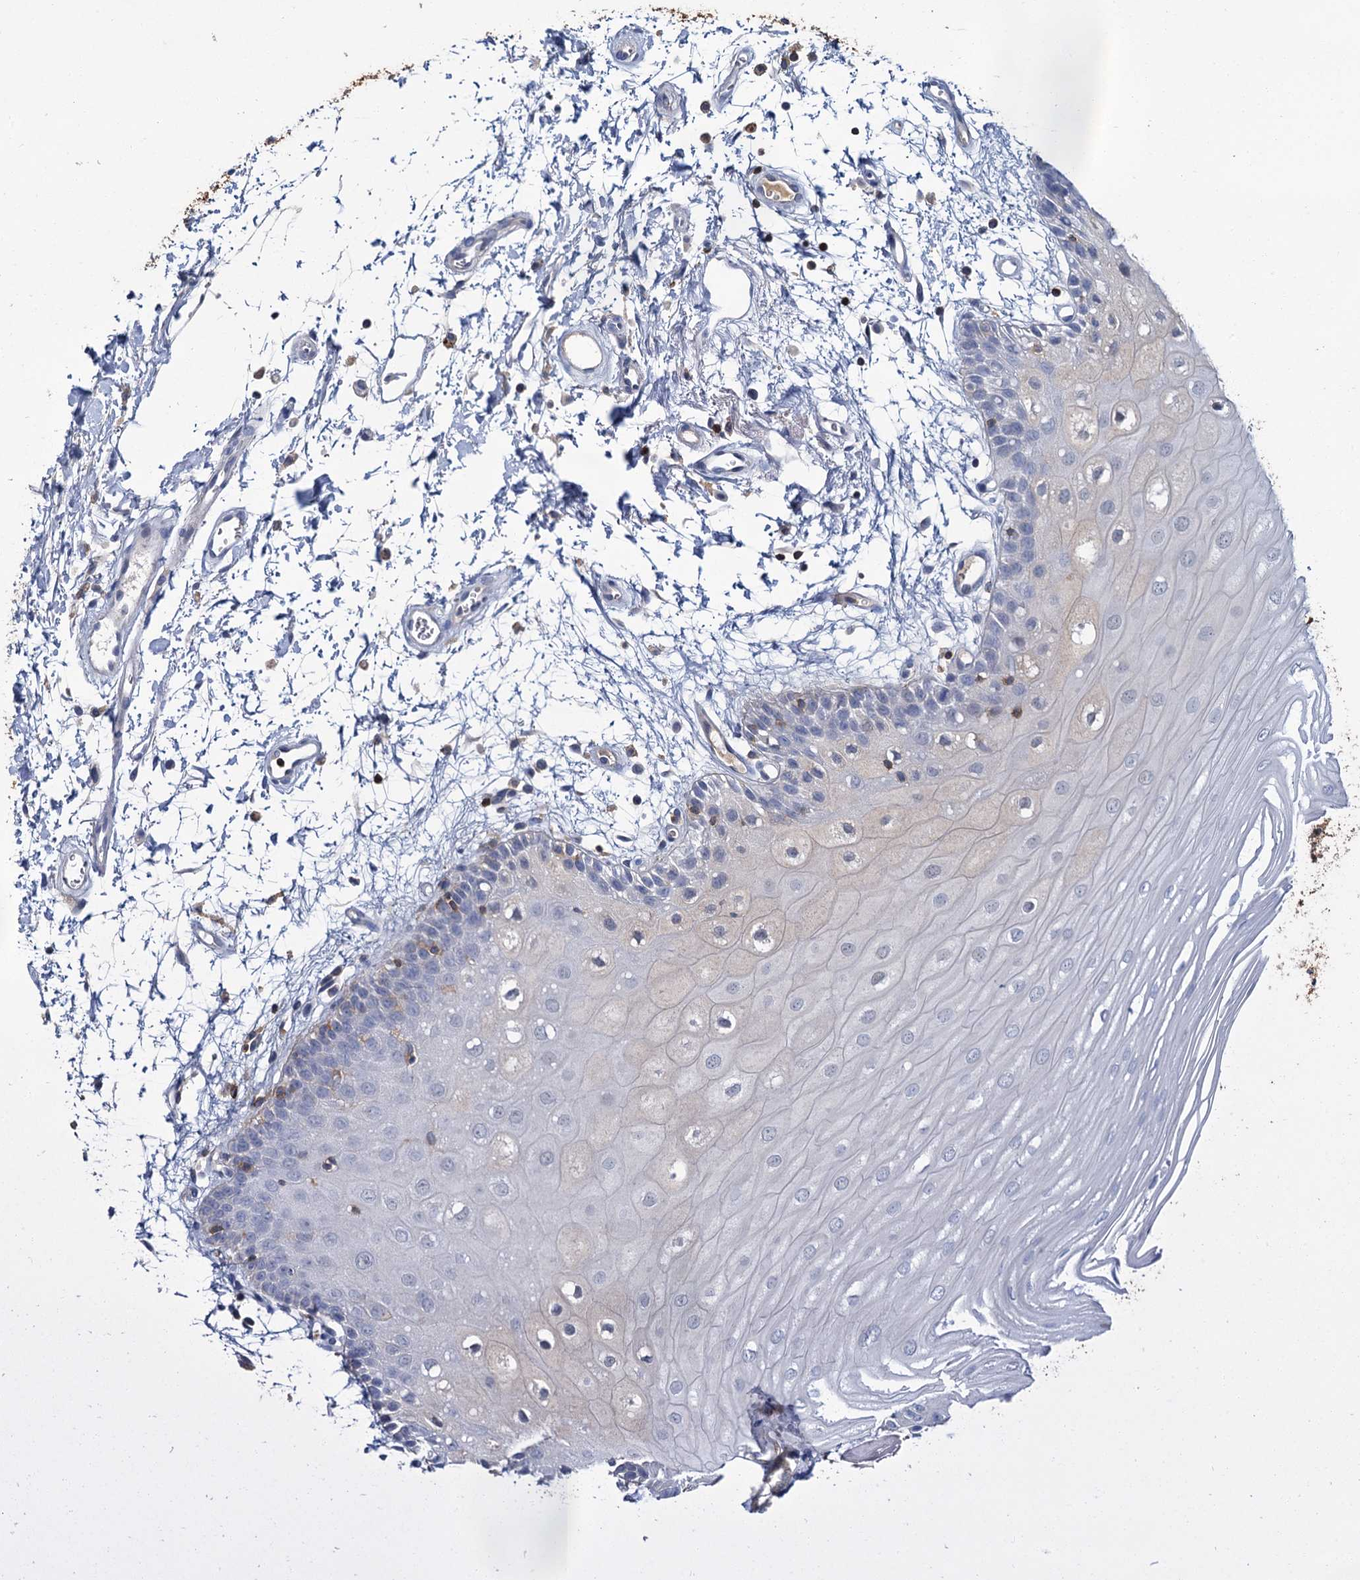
{"staining": {"intensity": "negative", "quantity": "none", "location": "none"}, "tissue": "oral mucosa", "cell_type": "Squamous epithelial cells", "image_type": "normal", "snomed": [{"axis": "morphology", "description": "Normal tissue, NOS"}, {"axis": "topography", "description": "Oral tissue"}, {"axis": "topography", "description": "Tounge, NOS"}], "caption": "IHC micrograph of normal human oral mucosa stained for a protein (brown), which displays no positivity in squamous epithelial cells.", "gene": "FGFR2", "patient": {"sex": "female", "age": 73}}